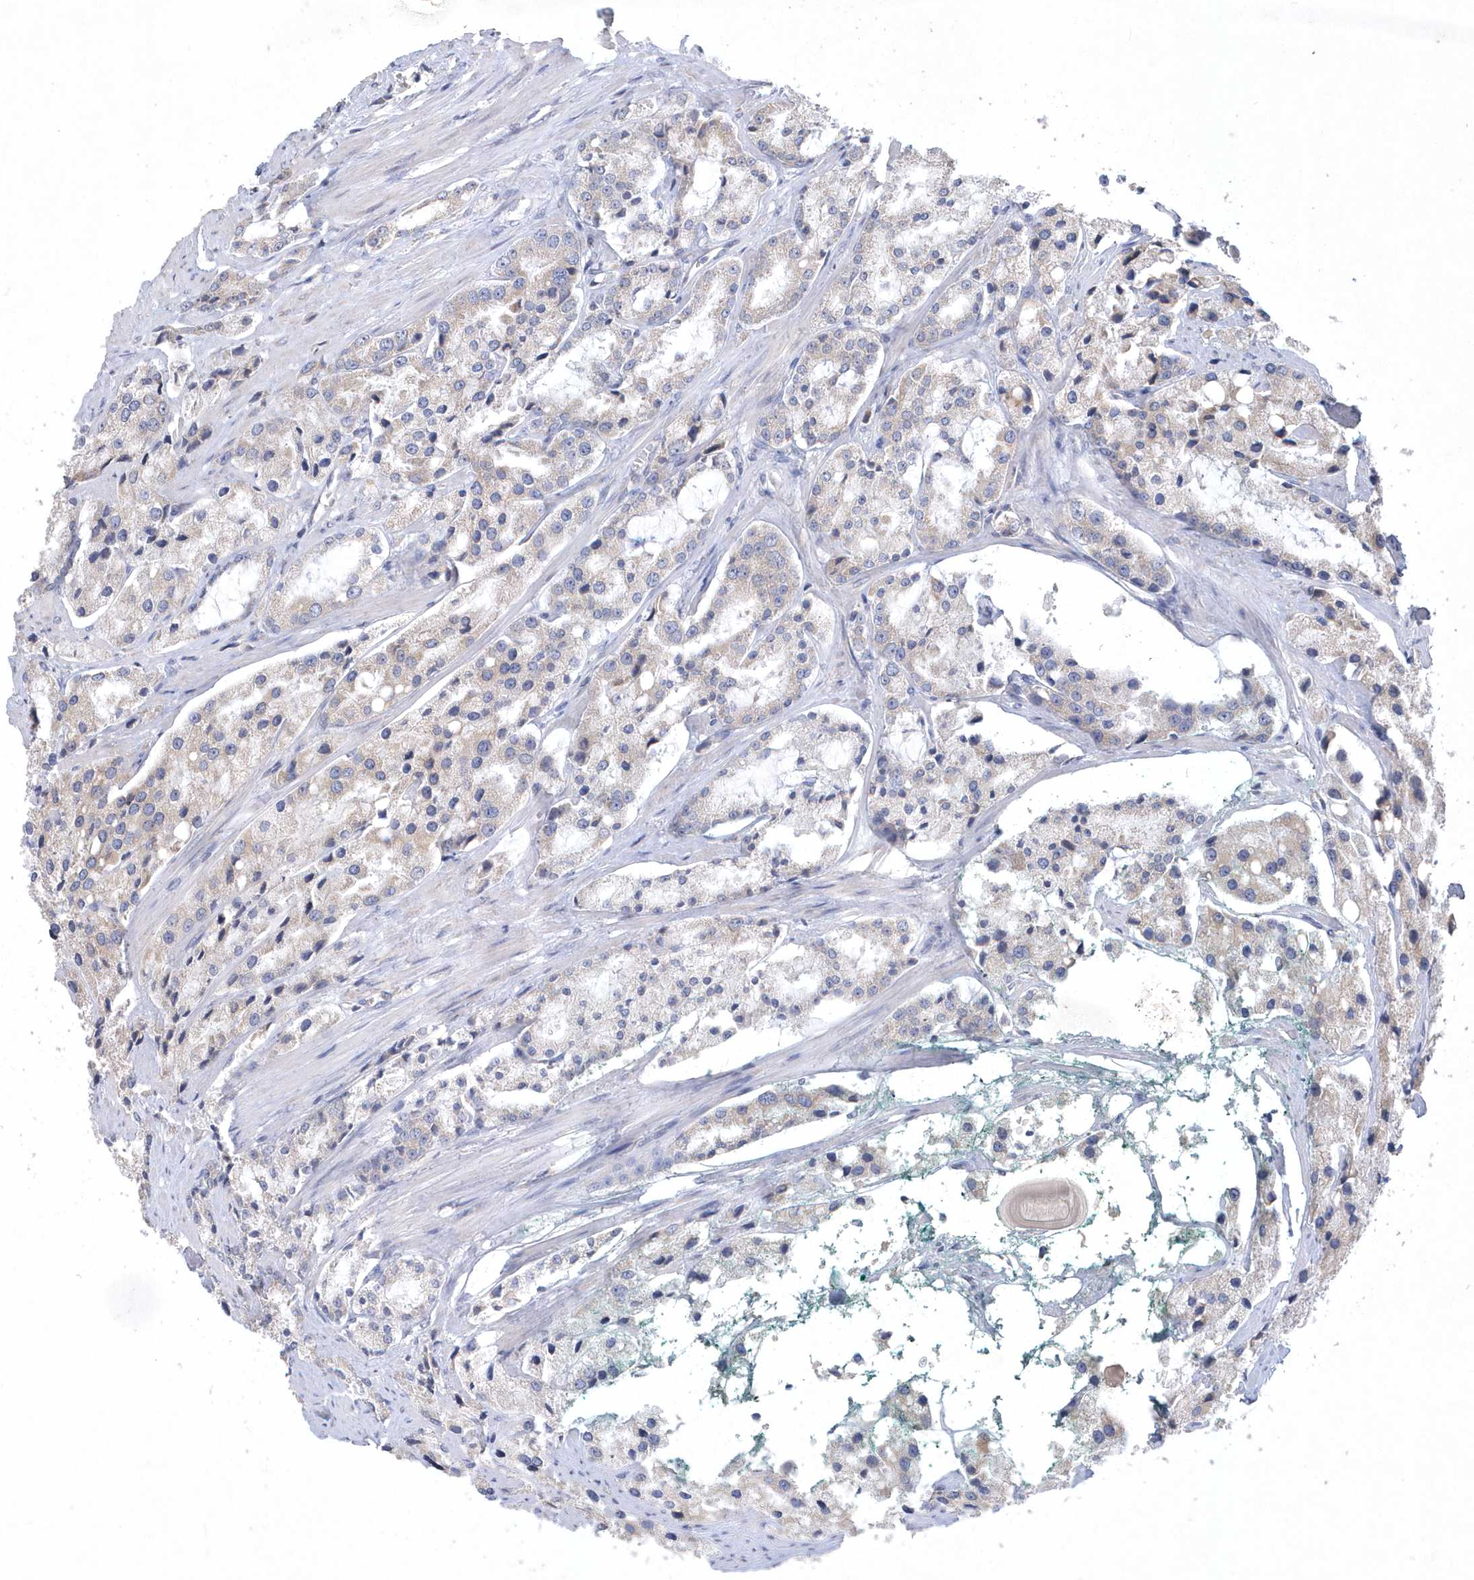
{"staining": {"intensity": "negative", "quantity": "none", "location": "none"}, "tissue": "prostate cancer", "cell_type": "Tumor cells", "image_type": "cancer", "snomed": [{"axis": "morphology", "description": "Adenocarcinoma, High grade"}, {"axis": "topography", "description": "Prostate"}], "caption": "IHC of human prostate high-grade adenocarcinoma demonstrates no staining in tumor cells. (DAB immunohistochemistry visualized using brightfield microscopy, high magnification).", "gene": "DGAT1", "patient": {"sex": "male", "age": 66}}